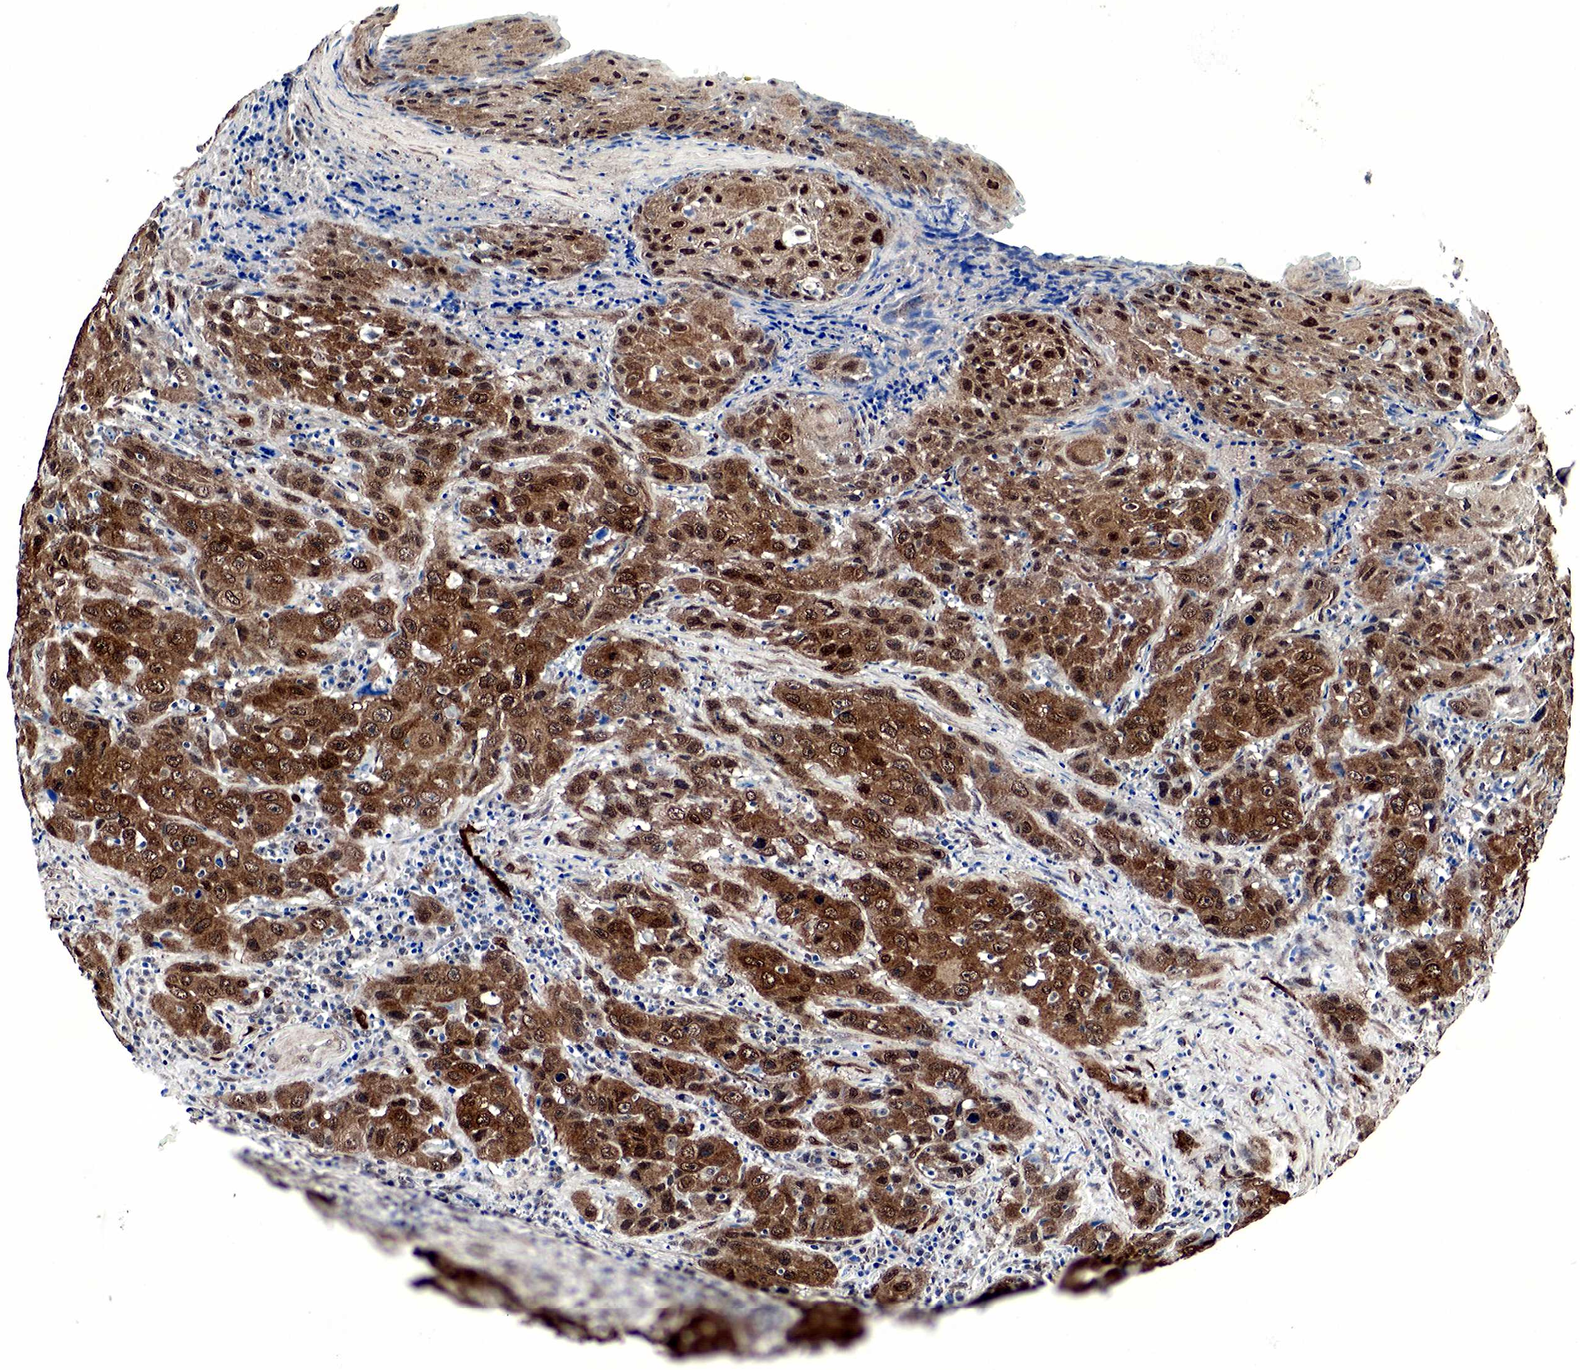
{"staining": {"intensity": "strong", "quantity": ">75%", "location": "cytoplasmic/membranous,nuclear"}, "tissue": "head and neck cancer", "cell_type": "Tumor cells", "image_type": "cancer", "snomed": [{"axis": "morphology", "description": "Squamous cell carcinoma, NOS"}, {"axis": "topography", "description": "Oral tissue"}, {"axis": "topography", "description": "Head-Neck"}], "caption": "Immunohistochemical staining of head and neck cancer exhibits high levels of strong cytoplasmic/membranous and nuclear positivity in approximately >75% of tumor cells.", "gene": "SPIN1", "patient": {"sex": "female", "age": 82}}